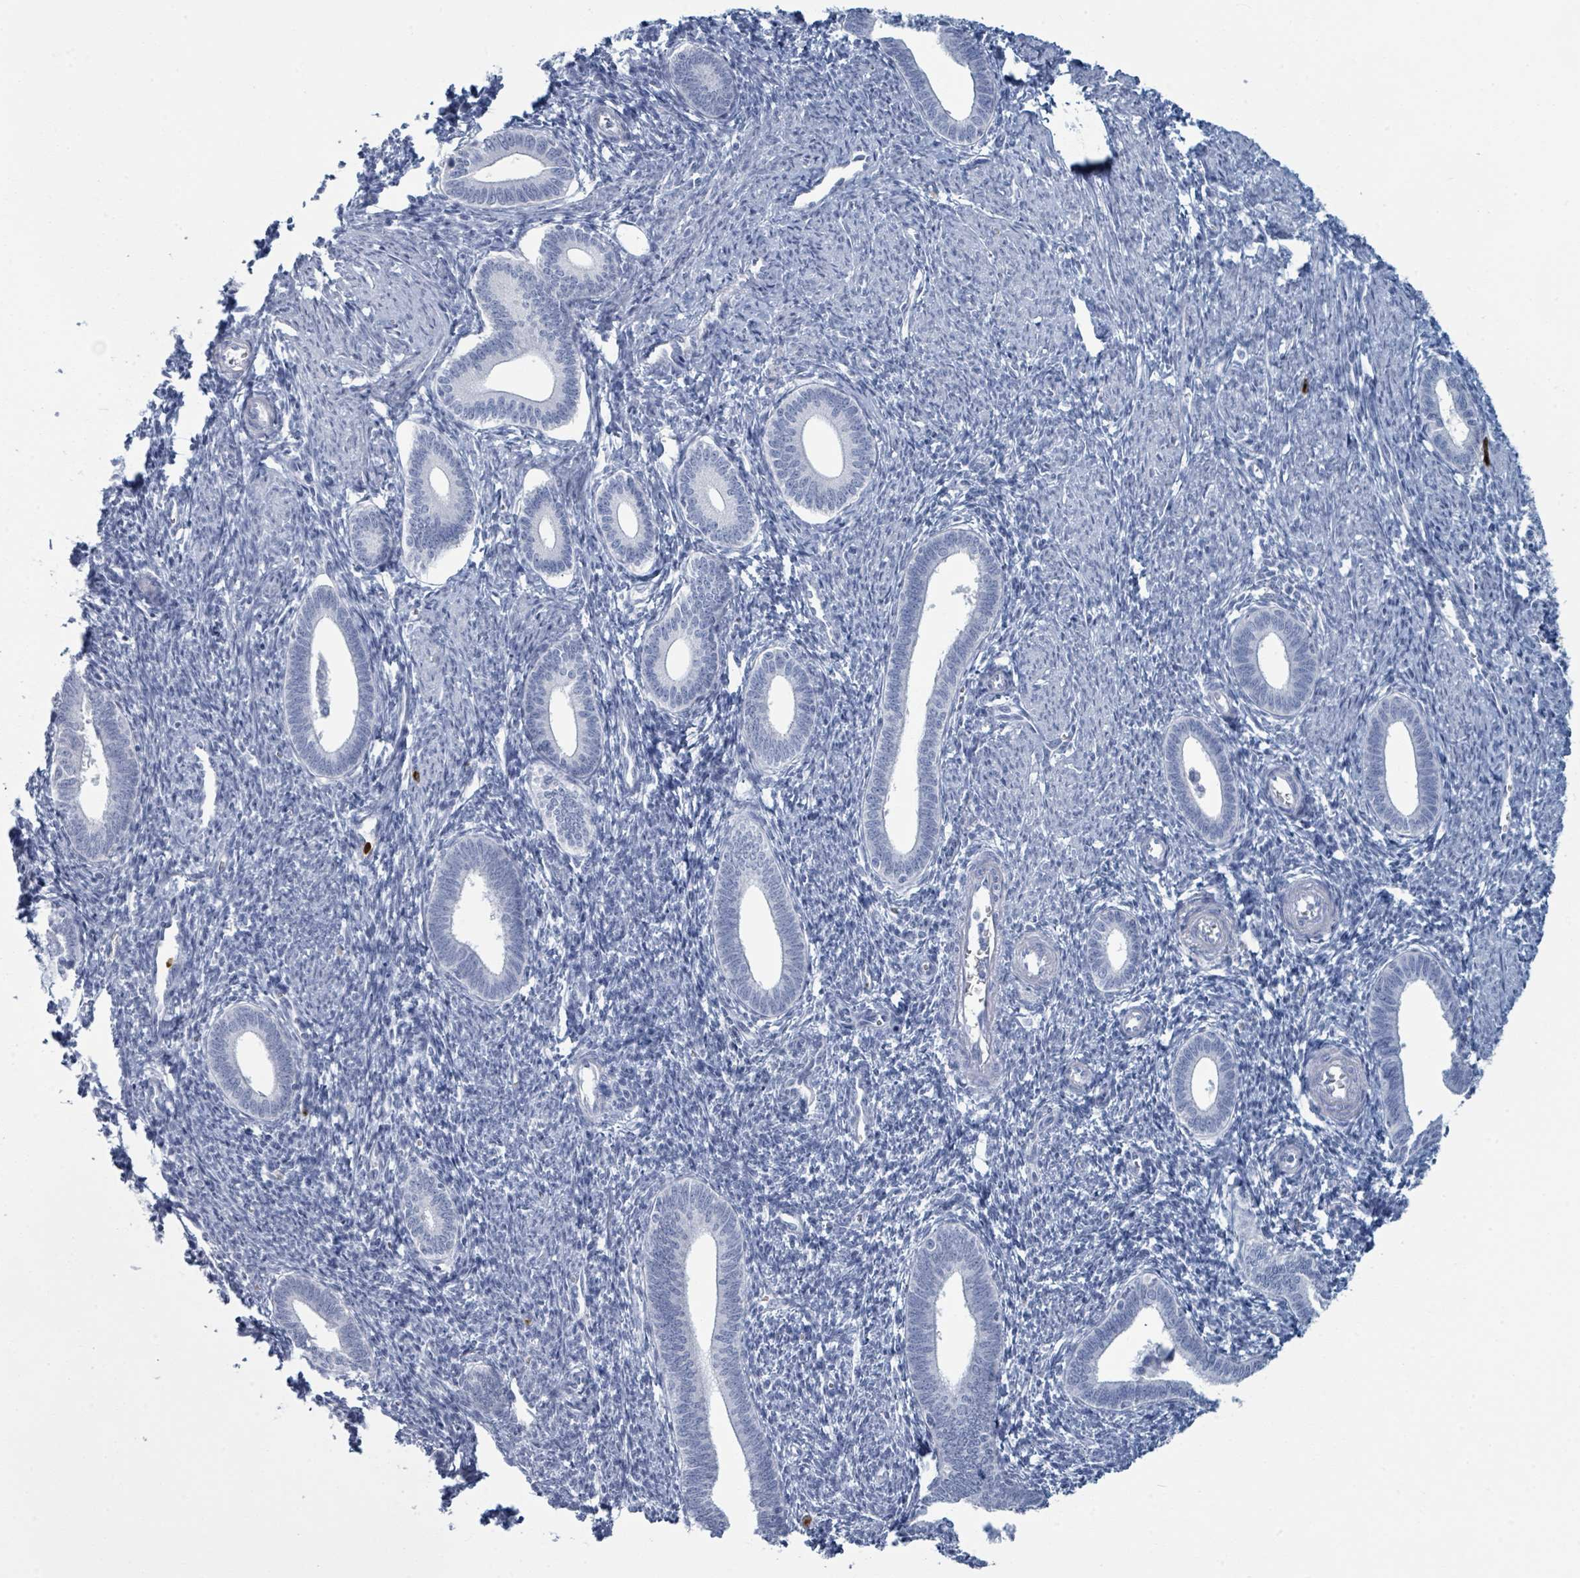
{"staining": {"intensity": "negative", "quantity": "none", "location": "none"}, "tissue": "endometrium", "cell_type": "Cells in endometrial stroma", "image_type": "normal", "snomed": [{"axis": "morphology", "description": "Normal tissue, NOS"}, {"axis": "topography", "description": "Endometrium"}], "caption": "High magnification brightfield microscopy of benign endometrium stained with DAB (brown) and counterstained with hematoxylin (blue): cells in endometrial stroma show no significant positivity. (Stains: DAB (3,3'-diaminobenzidine) immunohistochemistry (IHC) with hematoxylin counter stain, Microscopy: brightfield microscopy at high magnification).", "gene": "DEFA4", "patient": {"sex": "female", "age": 41}}